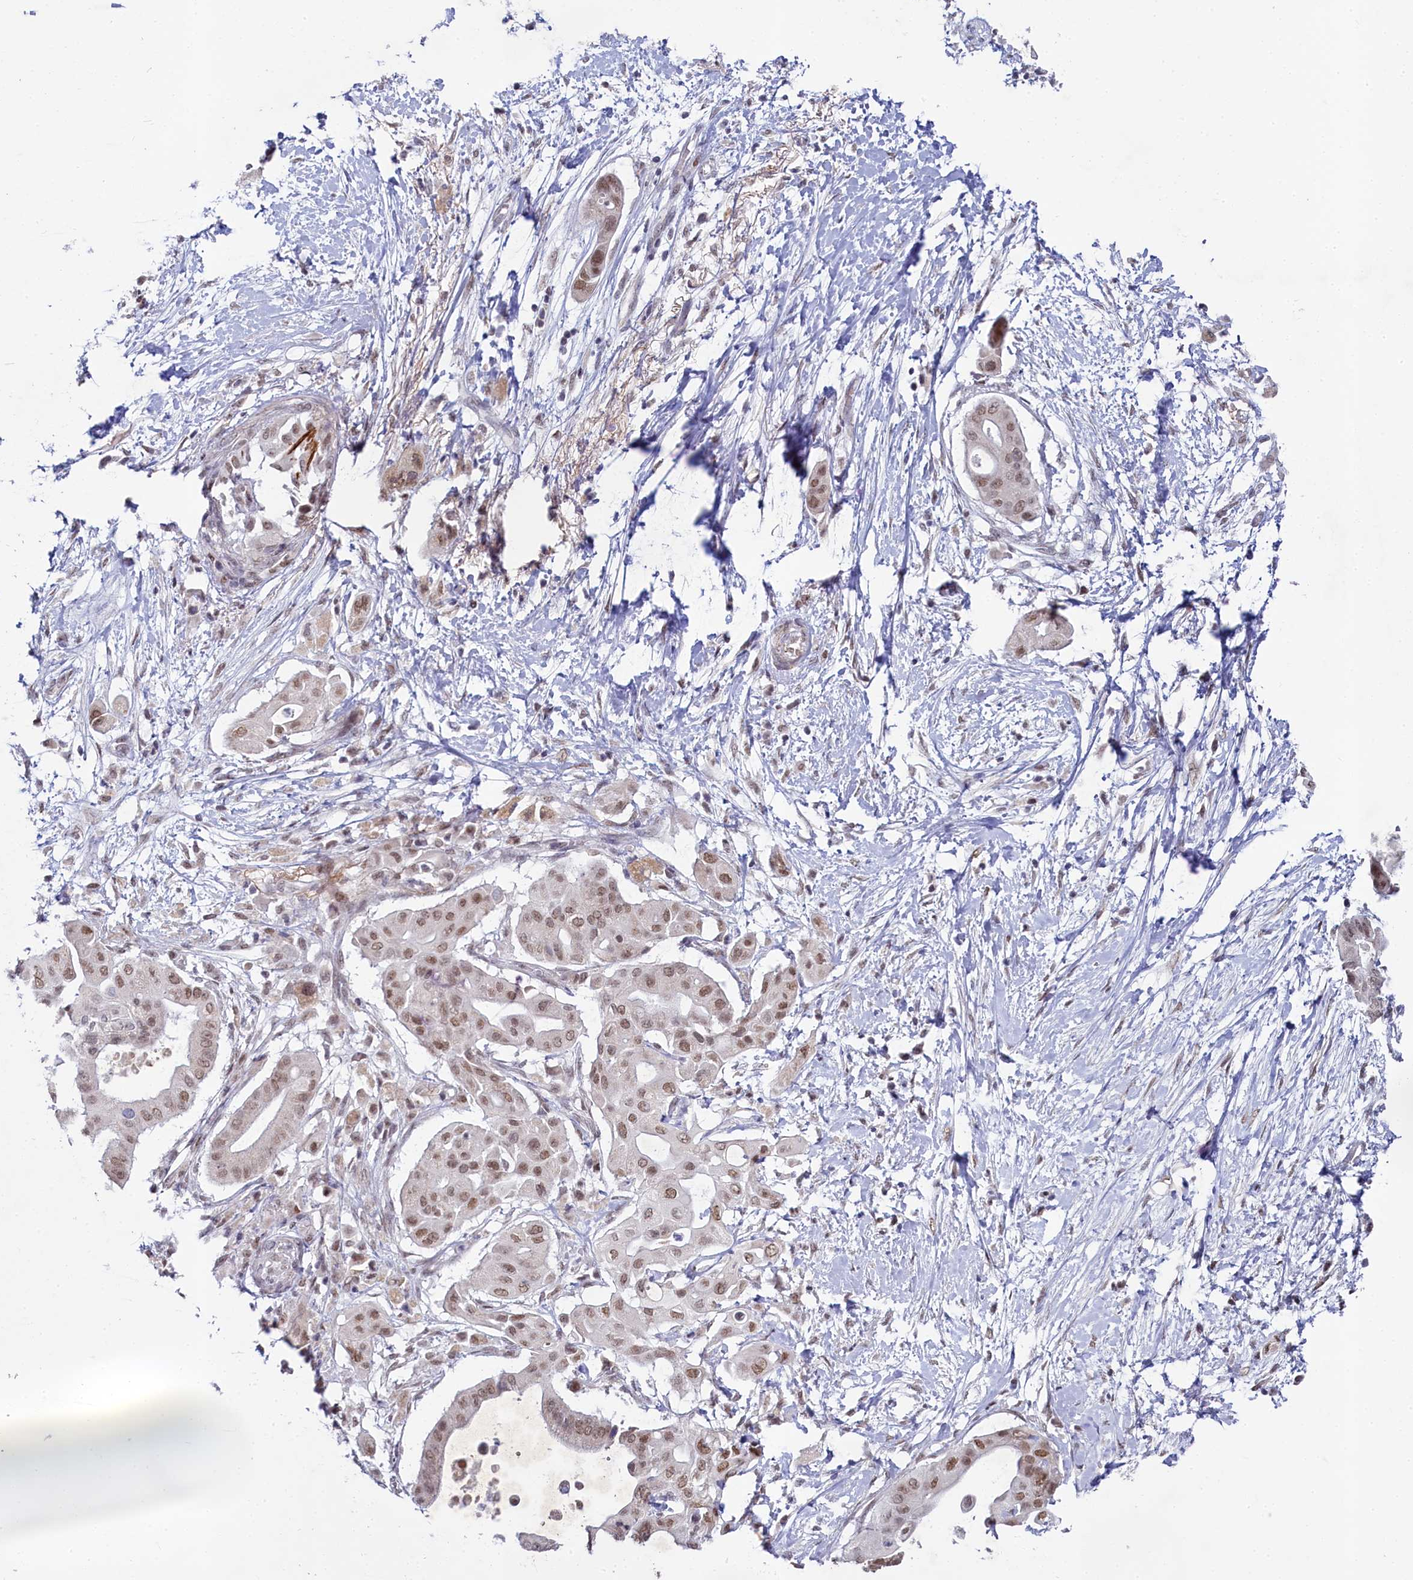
{"staining": {"intensity": "moderate", "quantity": ">75%", "location": "nuclear"}, "tissue": "pancreatic cancer", "cell_type": "Tumor cells", "image_type": "cancer", "snomed": [{"axis": "morphology", "description": "Adenocarcinoma, NOS"}, {"axis": "topography", "description": "Pancreas"}], "caption": "IHC staining of pancreatic adenocarcinoma, which shows medium levels of moderate nuclear expression in approximately >75% of tumor cells indicating moderate nuclear protein staining. The staining was performed using DAB (3,3'-diaminobenzidine) (brown) for protein detection and nuclei were counterstained in hematoxylin (blue).", "gene": "PPHLN1", "patient": {"sex": "male", "age": 68}}